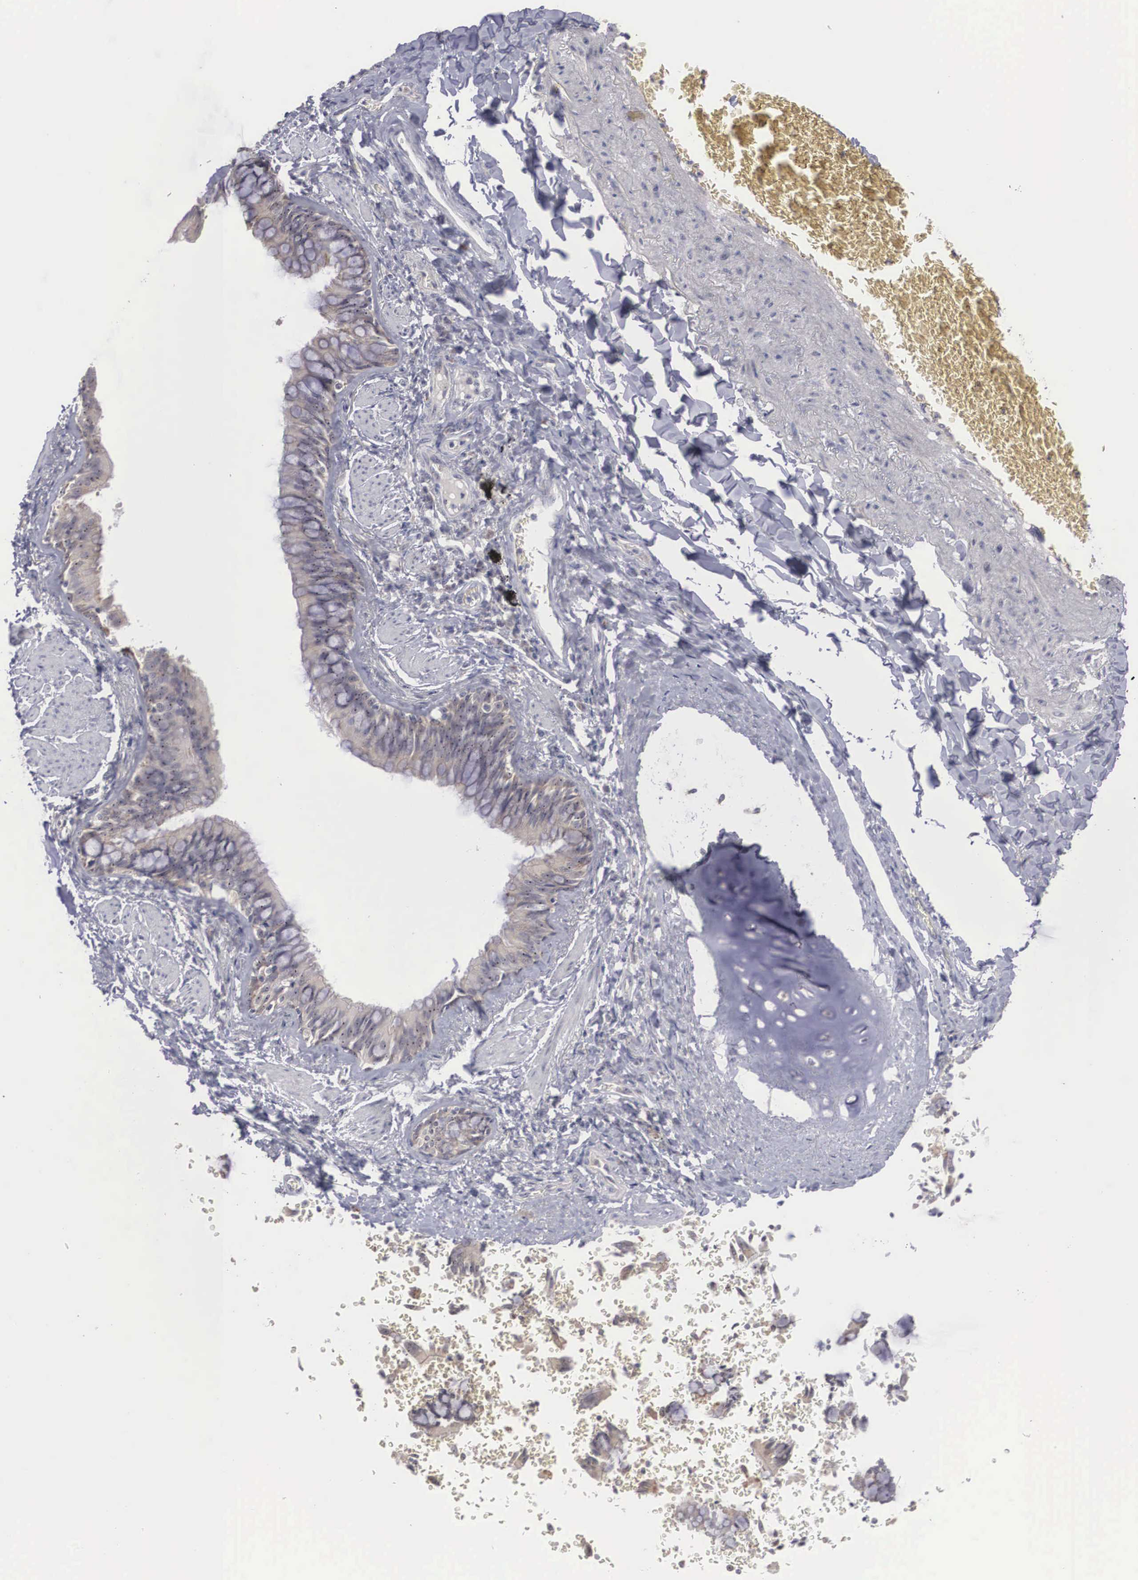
{"staining": {"intensity": "weak", "quantity": ">75%", "location": "cytoplasmic/membranous"}, "tissue": "bronchus", "cell_type": "Respiratory epithelial cells", "image_type": "normal", "snomed": [{"axis": "morphology", "description": "Normal tissue, NOS"}, {"axis": "topography", "description": "Lung"}], "caption": "Weak cytoplasmic/membranous expression is seen in about >75% of respiratory epithelial cells in unremarkable bronchus.", "gene": "AMN", "patient": {"sex": "male", "age": 54}}